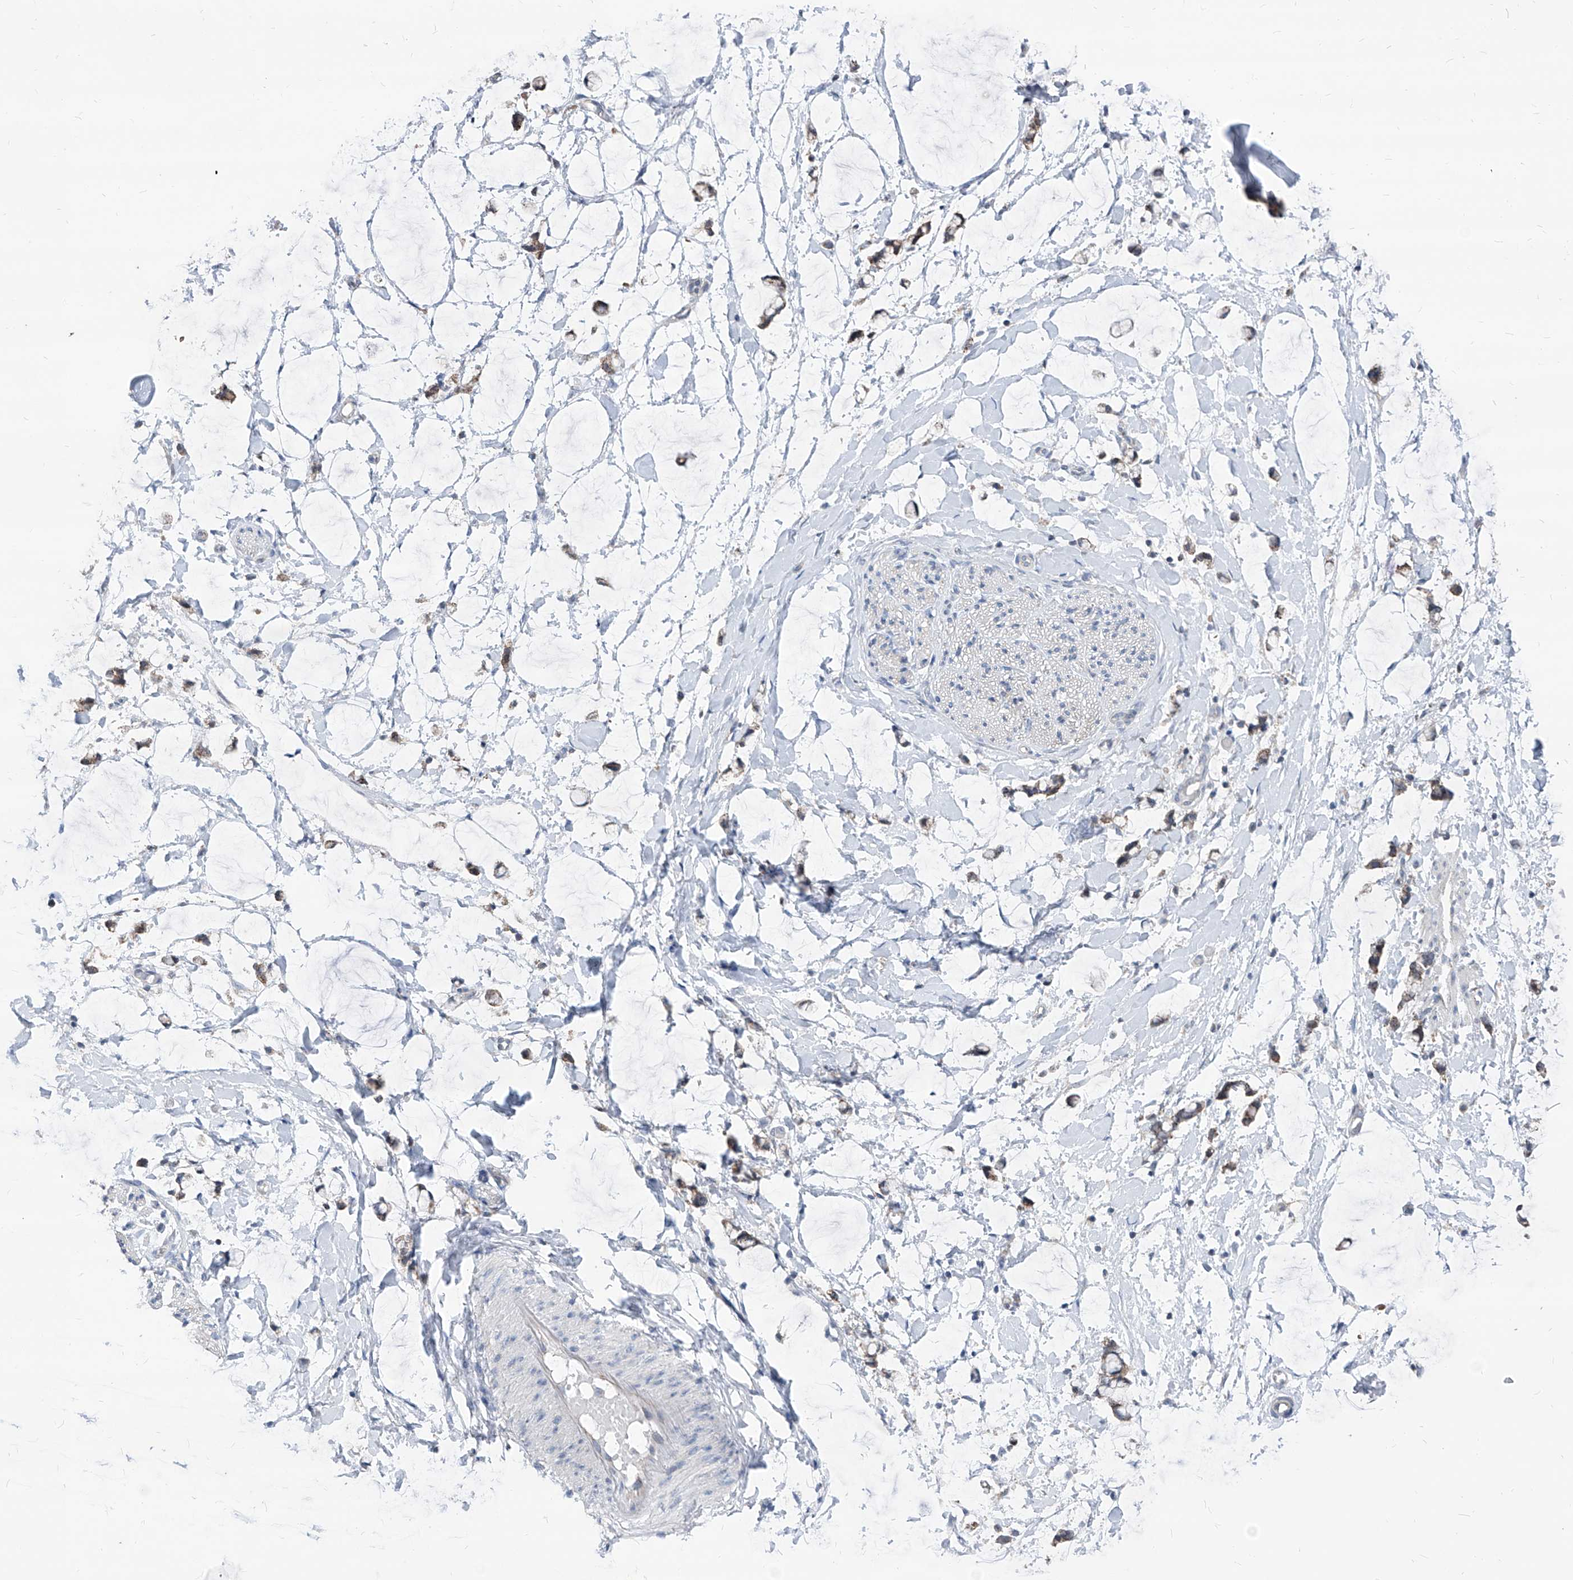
{"staining": {"intensity": "negative", "quantity": "none", "location": "none"}, "tissue": "adipose tissue", "cell_type": "Adipocytes", "image_type": "normal", "snomed": [{"axis": "morphology", "description": "Normal tissue, NOS"}, {"axis": "morphology", "description": "Adenocarcinoma, NOS"}, {"axis": "topography", "description": "Colon"}, {"axis": "topography", "description": "Peripheral nerve tissue"}], "caption": "This is a photomicrograph of immunohistochemistry (IHC) staining of unremarkable adipose tissue, which shows no positivity in adipocytes. (DAB (3,3'-diaminobenzidine) immunohistochemistry visualized using brightfield microscopy, high magnification).", "gene": "AGPS", "patient": {"sex": "male", "age": 14}}